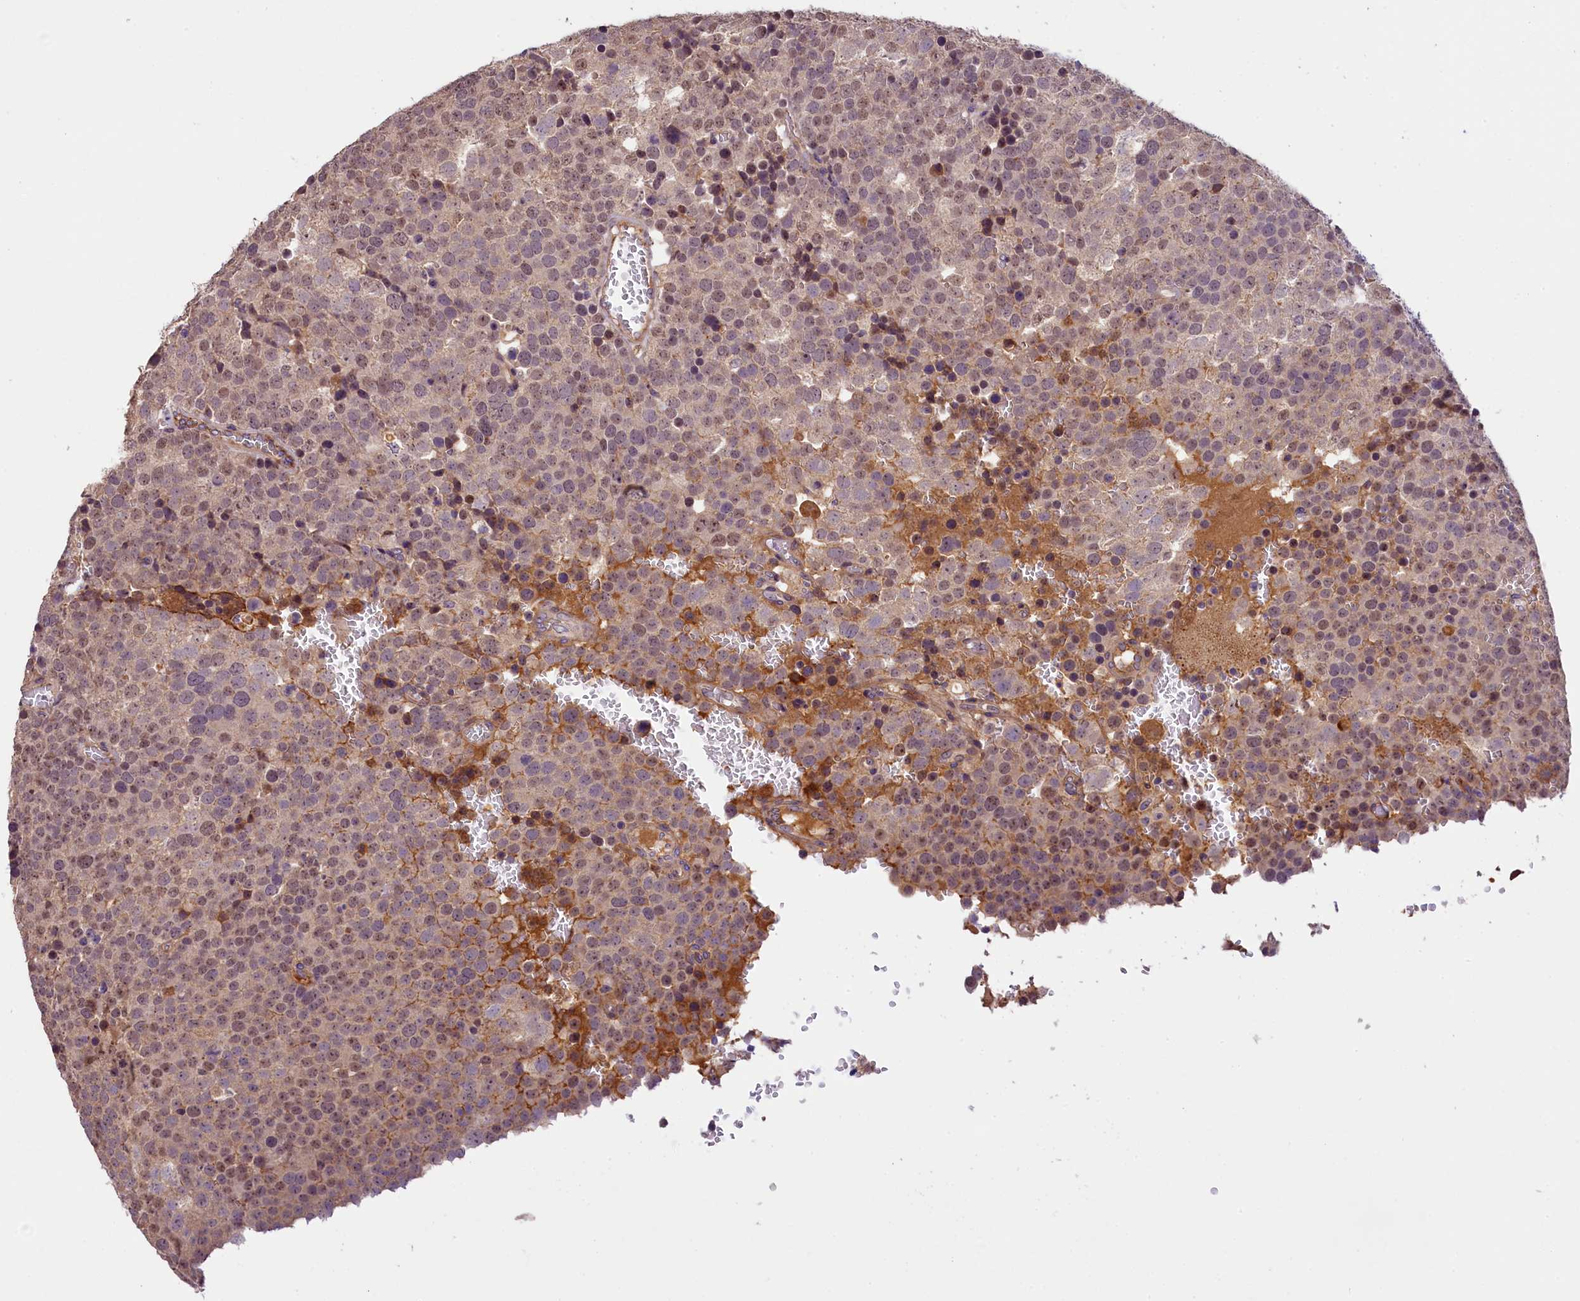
{"staining": {"intensity": "moderate", "quantity": ">75%", "location": "cytoplasmic/membranous,nuclear"}, "tissue": "testis cancer", "cell_type": "Tumor cells", "image_type": "cancer", "snomed": [{"axis": "morphology", "description": "Seminoma, NOS"}, {"axis": "topography", "description": "Testis"}], "caption": "Tumor cells display medium levels of moderate cytoplasmic/membranous and nuclear expression in about >75% of cells in human testis cancer (seminoma).", "gene": "UBXN6", "patient": {"sex": "male", "age": 71}}